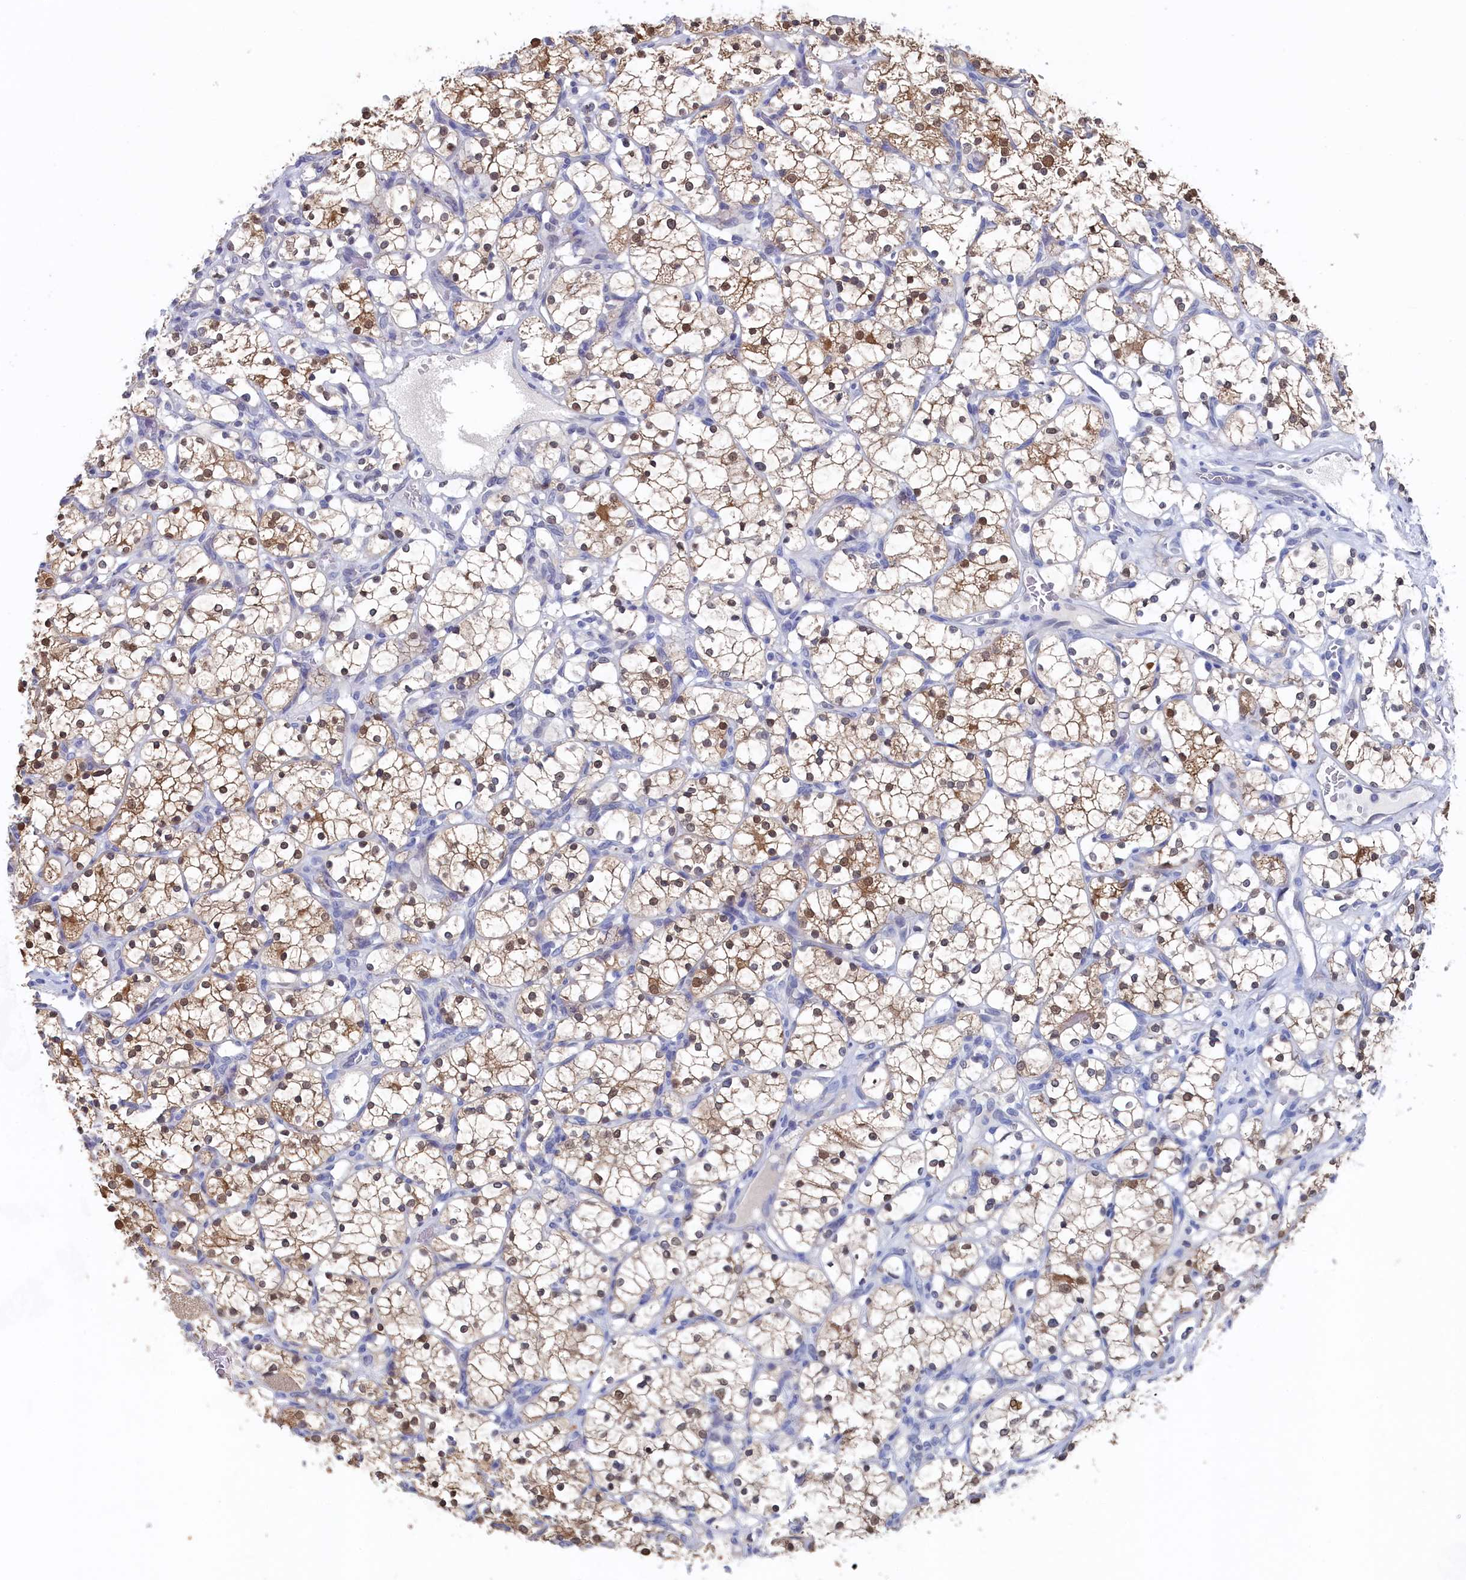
{"staining": {"intensity": "moderate", "quantity": "25%-75%", "location": "cytoplasmic/membranous,nuclear"}, "tissue": "renal cancer", "cell_type": "Tumor cells", "image_type": "cancer", "snomed": [{"axis": "morphology", "description": "Adenocarcinoma, NOS"}, {"axis": "topography", "description": "Kidney"}], "caption": "Moderate cytoplasmic/membranous and nuclear positivity is seen in about 25%-75% of tumor cells in renal adenocarcinoma.", "gene": "C11orf54", "patient": {"sex": "female", "age": 69}}